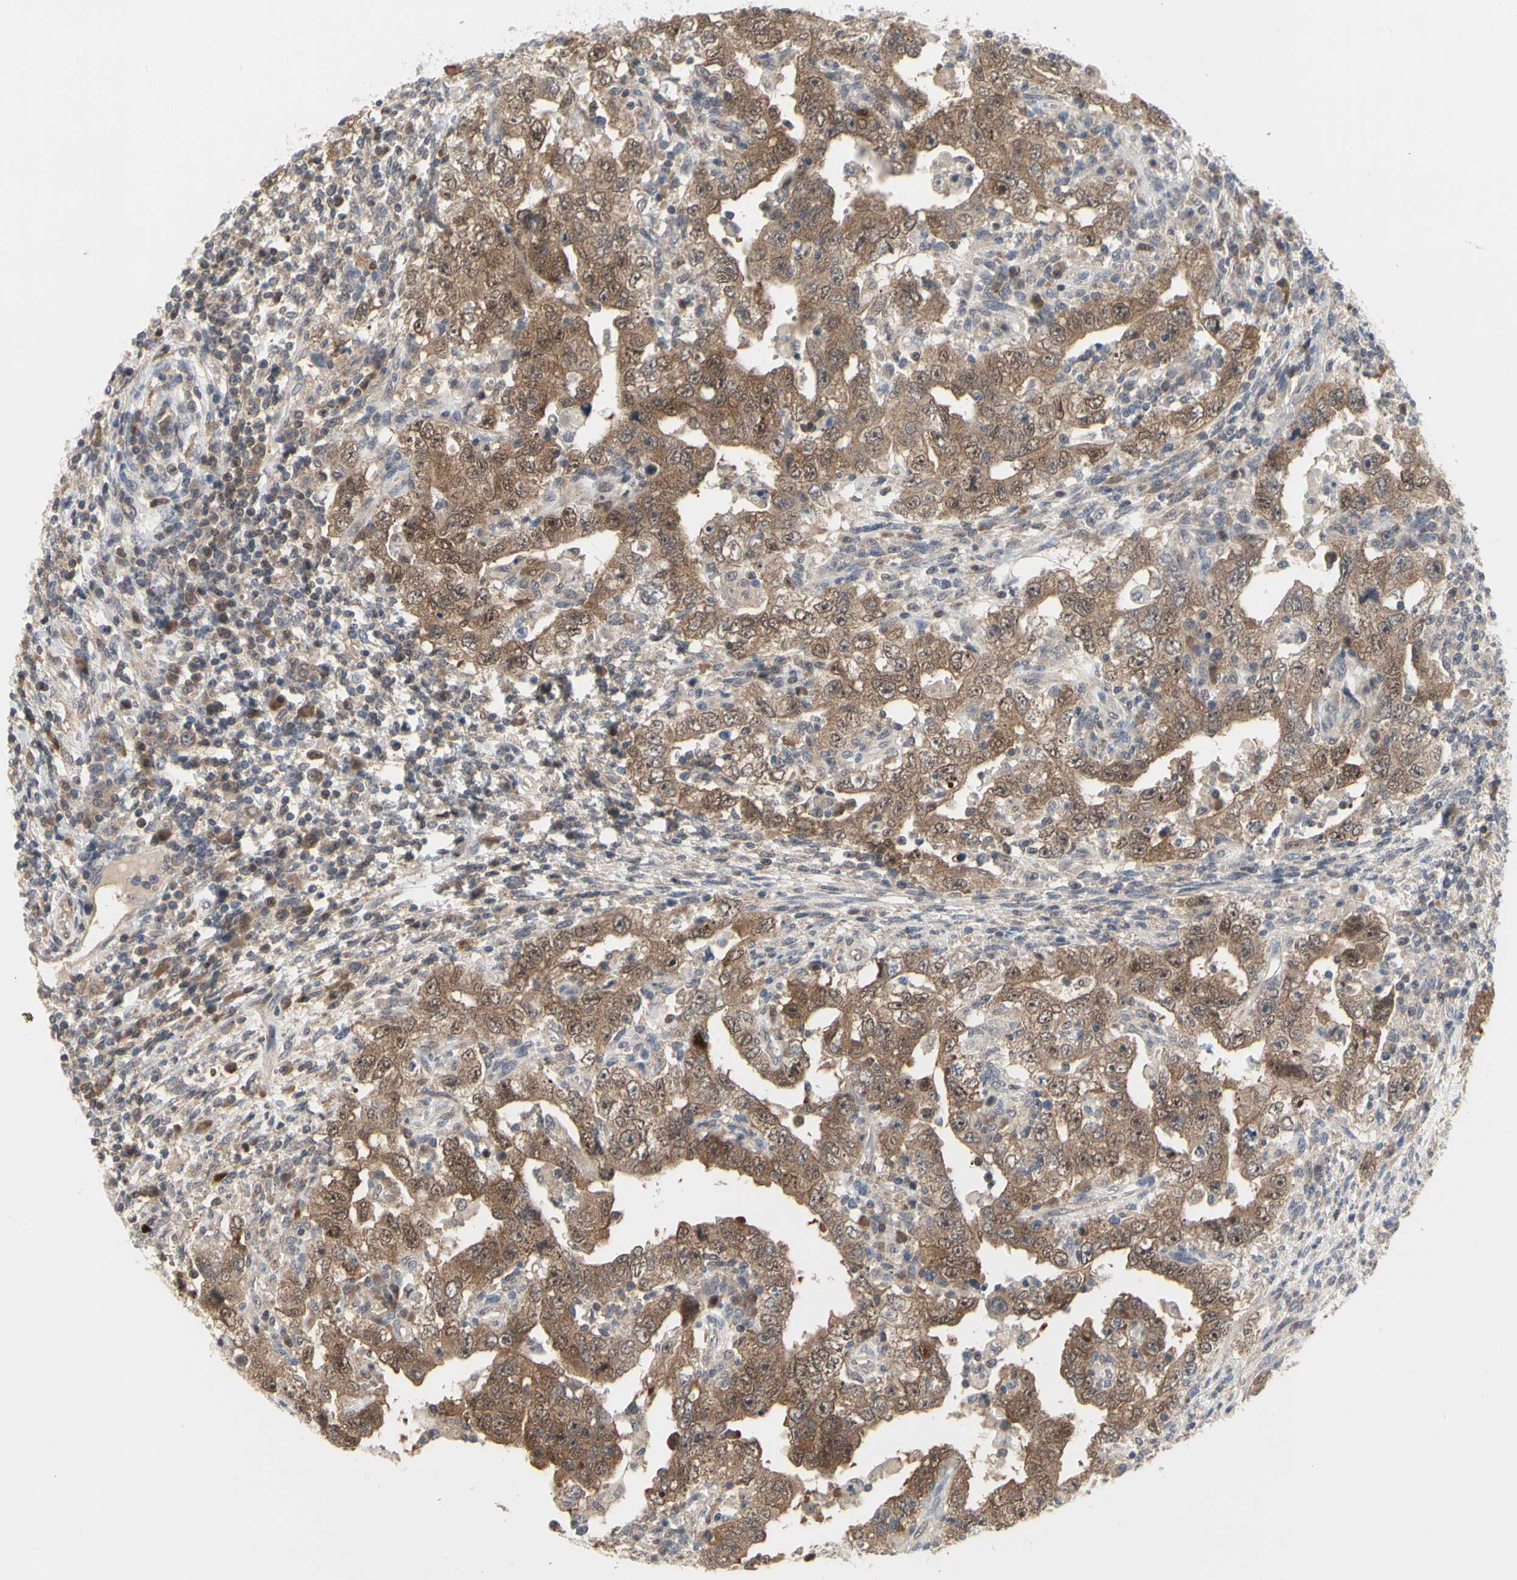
{"staining": {"intensity": "moderate", "quantity": ">75%", "location": "cytoplasmic/membranous"}, "tissue": "testis cancer", "cell_type": "Tumor cells", "image_type": "cancer", "snomed": [{"axis": "morphology", "description": "Carcinoma, Embryonal, NOS"}, {"axis": "topography", "description": "Testis"}], "caption": "Testis cancer stained with immunohistochemistry (IHC) shows moderate cytoplasmic/membranous staining in about >75% of tumor cells. Nuclei are stained in blue.", "gene": "CDK5", "patient": {"sex": "male", "age": 26}}